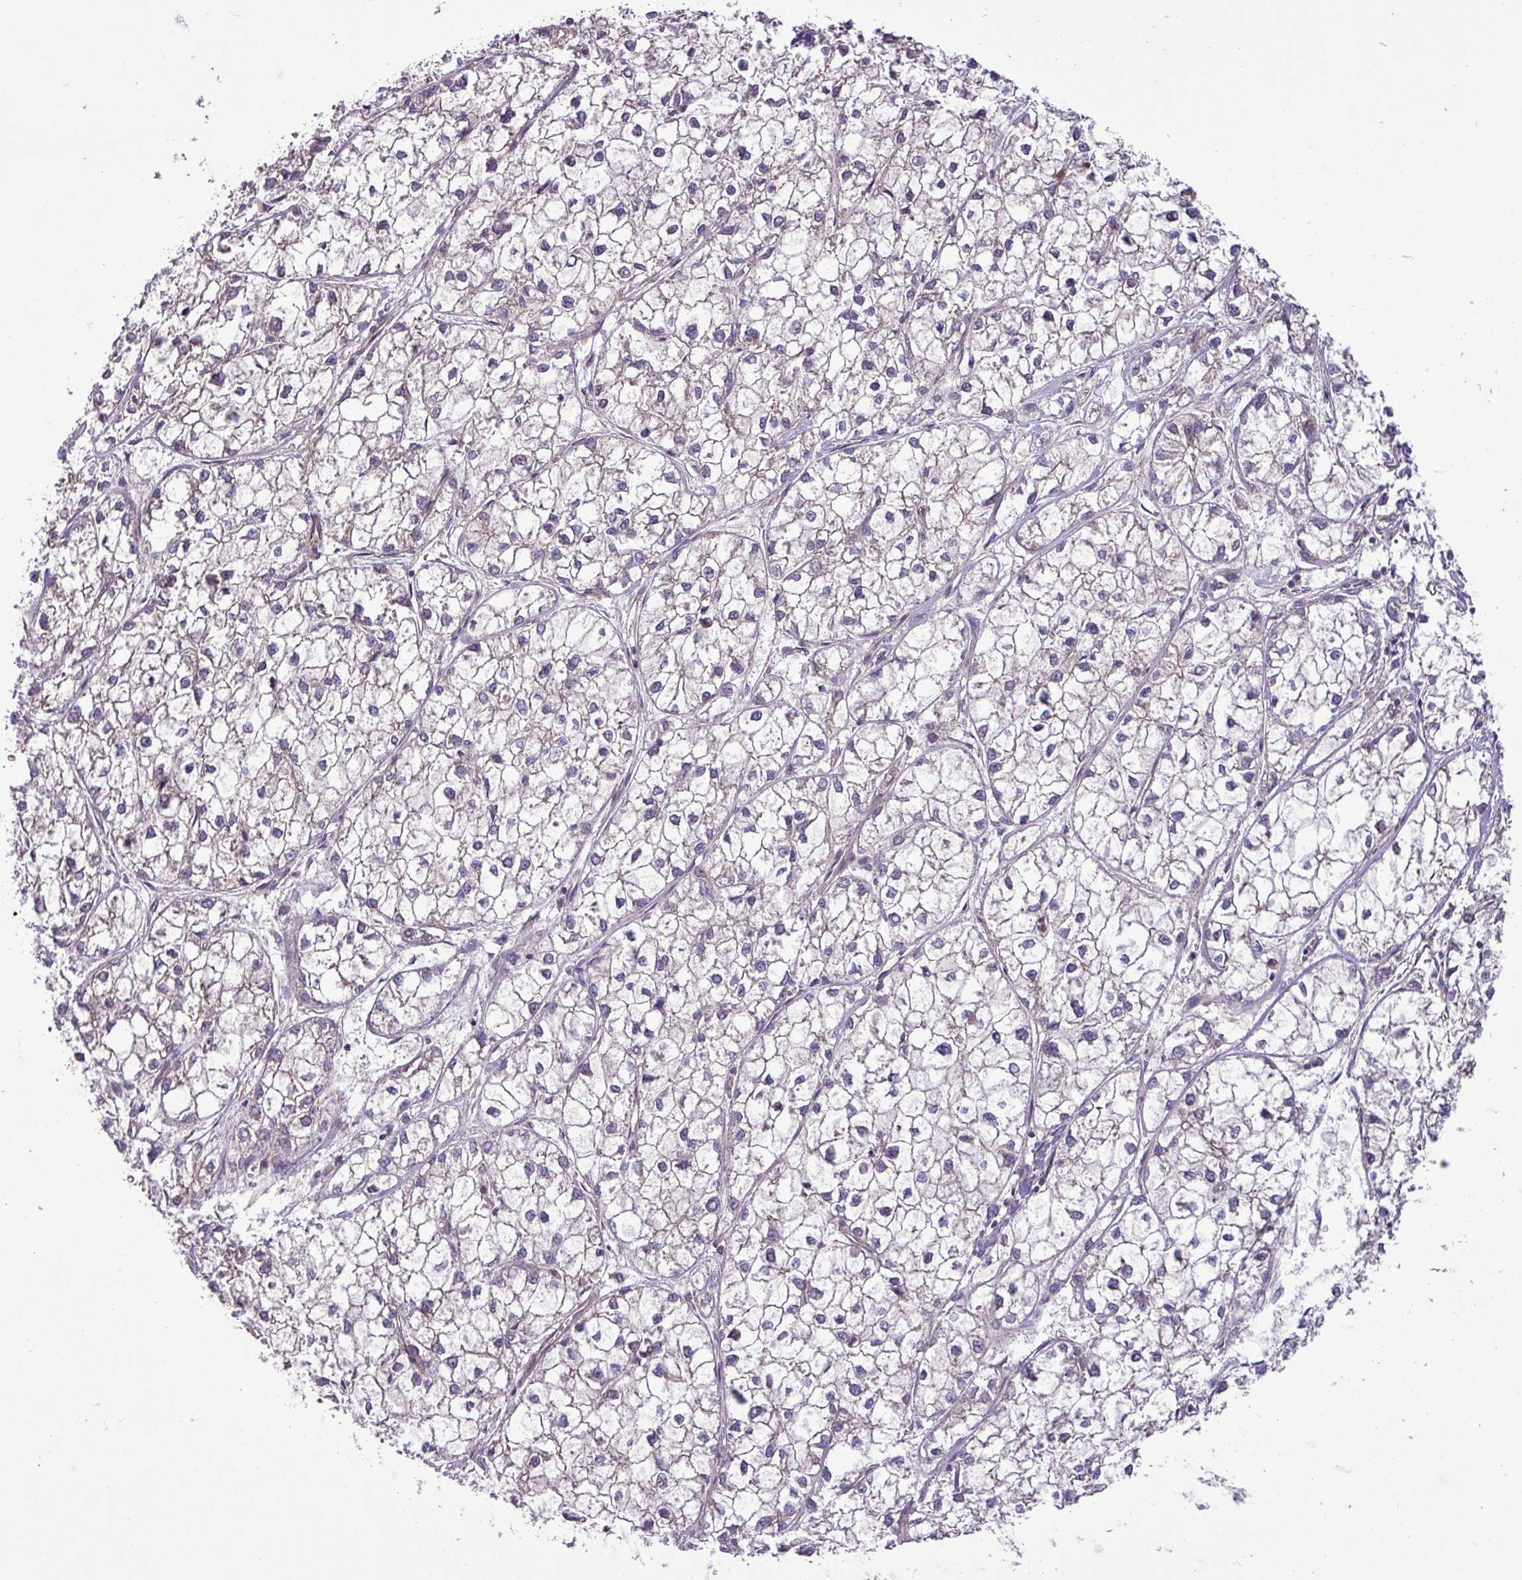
{"staining": {"intensity": "negative", "quantity": "none", "location": "none"}, "tissue": "liver cancer", "cell_type": "Tumor cells", "image_type": "cancer", "snomed": [{"axis": "morphology", "description": "Carcinoma, Hepatocellular, NOS"}, {"axis": "topography", "description": "Liver"}], "caption": "High power microscopy image of an immunohistochemistry (IHC) image of hepatocellular carcinoma (liver), revealing no significant staining in tumor cells.", "gene": "RAB19", "patient": {"sex": "female", "age": 43}}